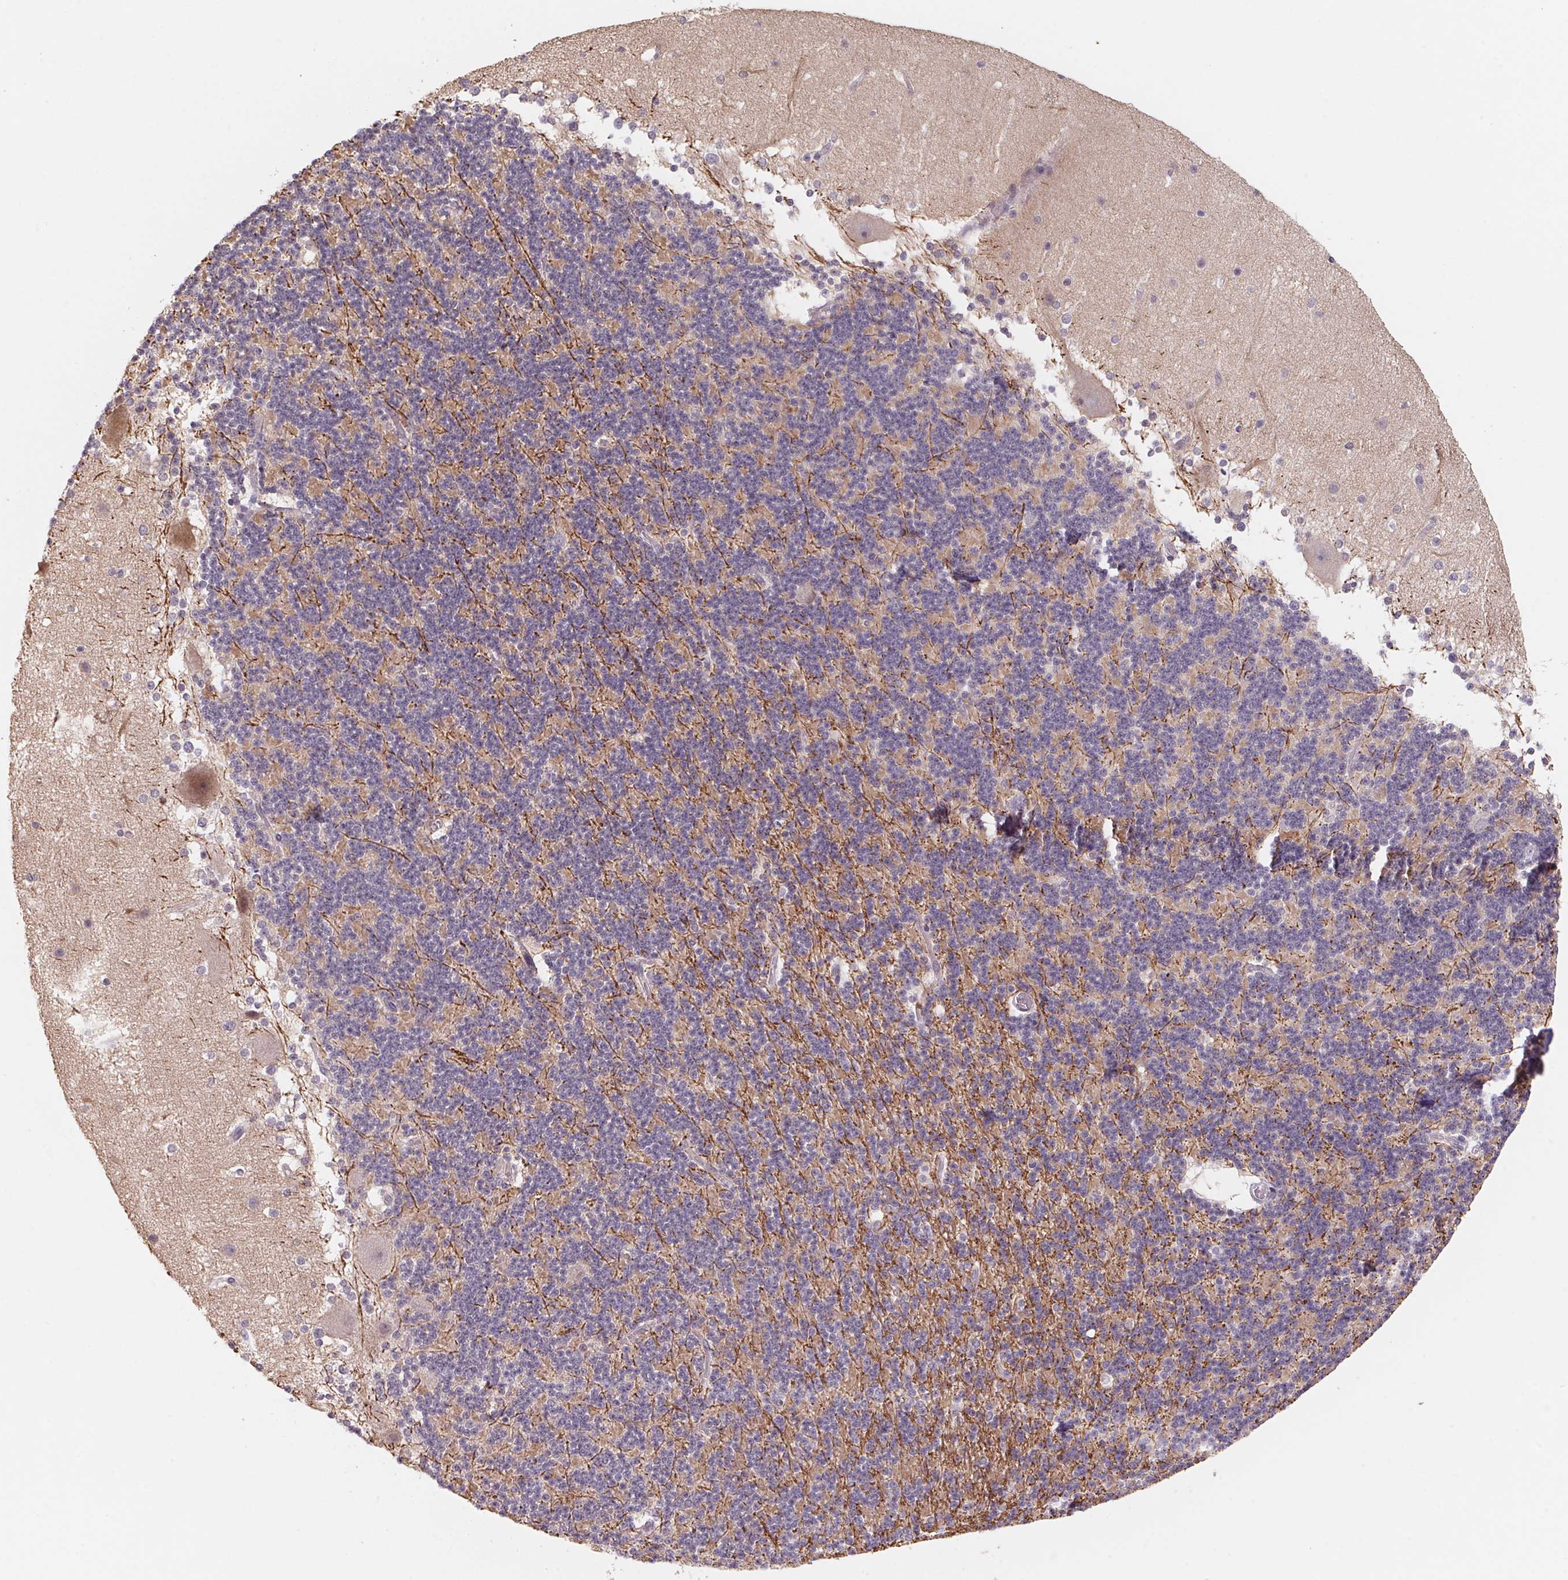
{"staining": {"intensity": "weak", "quantity": "25%-75%", "location": "cytoplasmic/membranous"}, "tissue": "cerebellum", "cell_type": "Cells in granular layer", "image_type": "normal", "snomed": [{"axis": "morphology", "description": "Normal tissue, NOS"}, {"axis": "topography", "description": "Cerebellum"}], "caption": "Immunohistochemistry of benign human cerebellum shows low levels of weak cytoplasmic/membranous expression in about 25%-75% of cells in granular layer.", "gene": "KIFC1", "patient": {"sex": "female", "age": 19}}